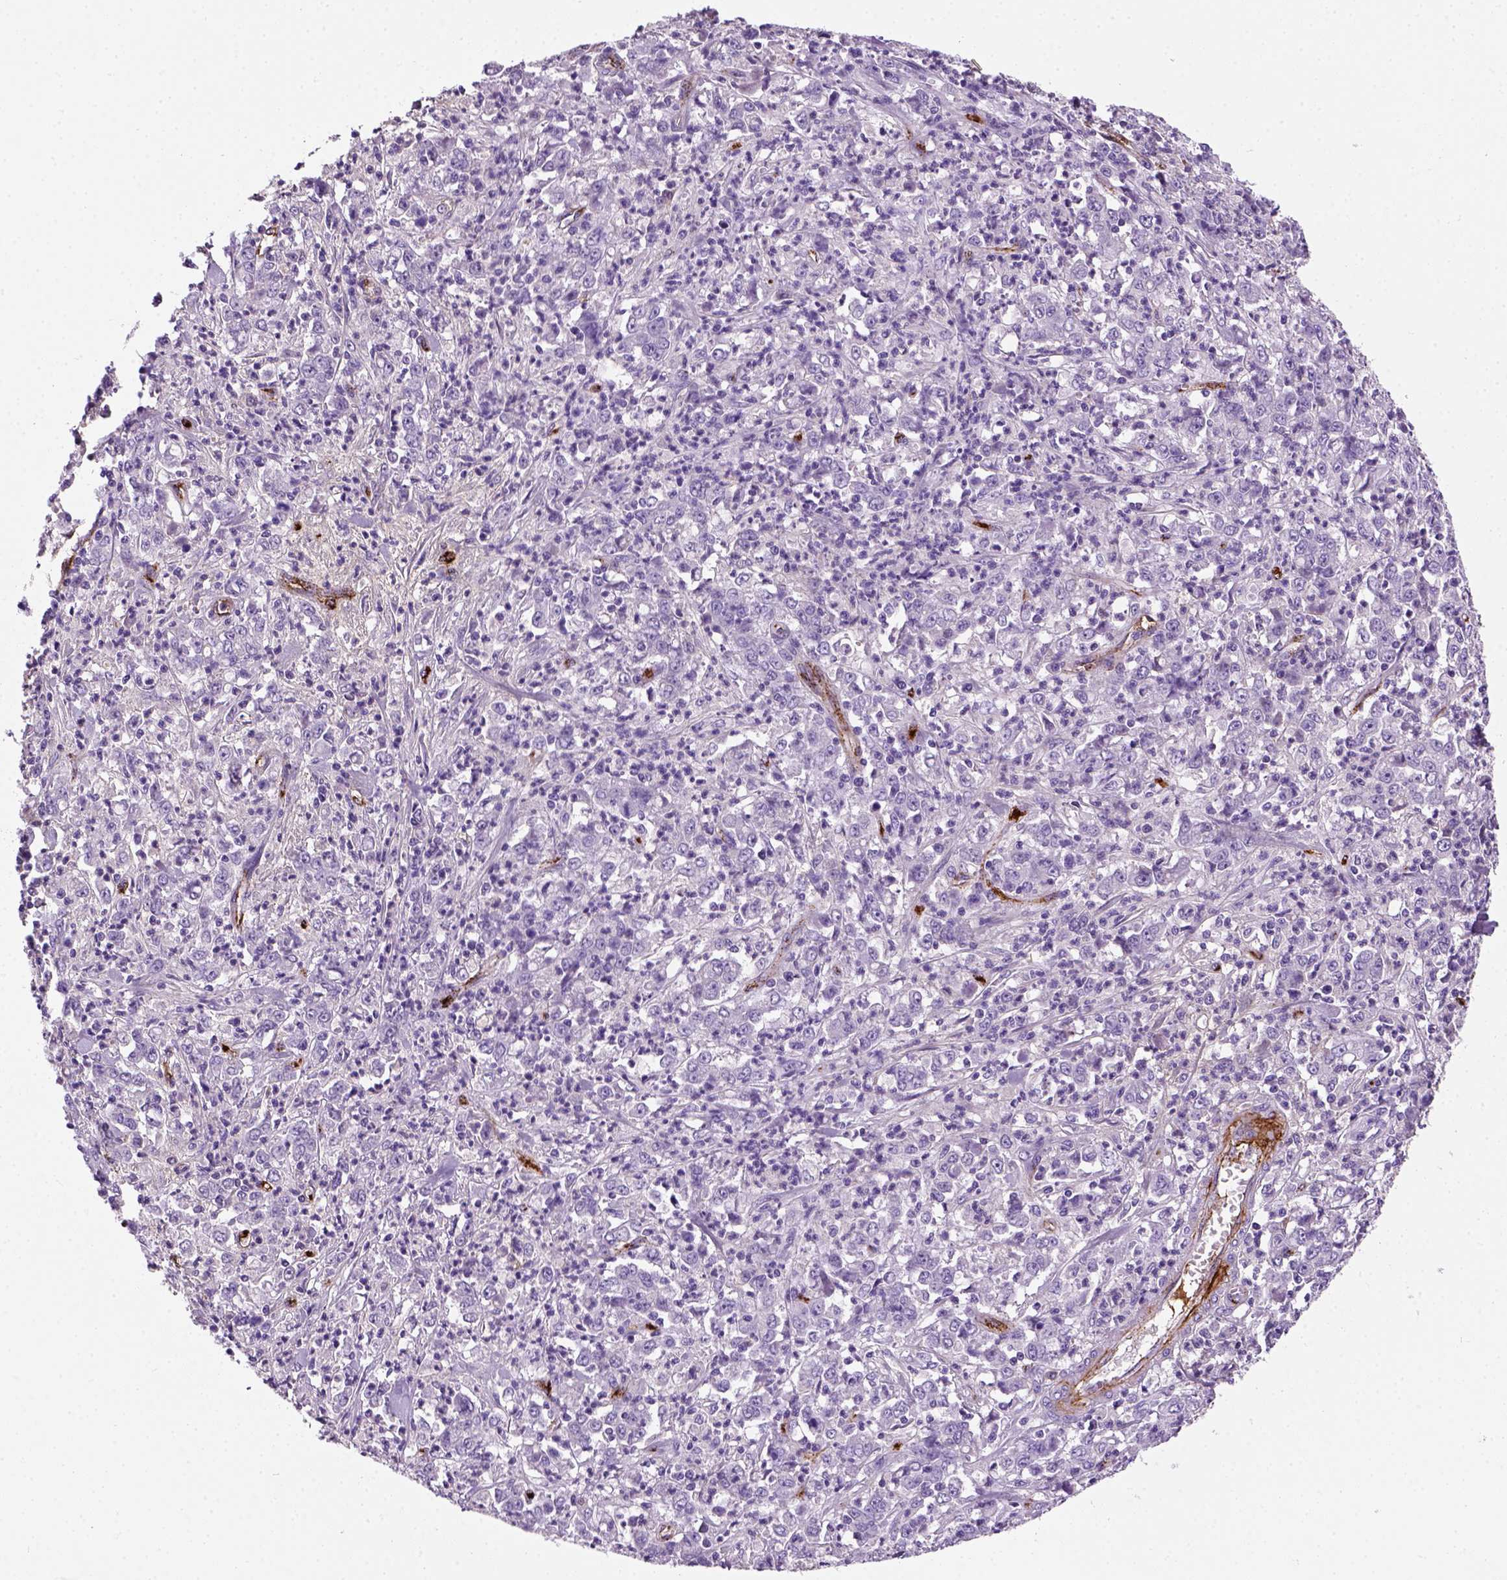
{"staining": {"intensity": "negative", "quantity": "none", "location": "none"}, "tissue": "stomach cancer", "cell_type": "Tumor cells", "image_type": "cancer", "snomed": [{"axis": "morphology", "description": "Adenocarcinoma, NOS"}, {"axis": "topography", "description": "Stomach, lower"}], "caption": "Adenocarcinoma (stomach) was stained to show a protein in brown. There is no significant expression in tumor cells.", "gene": "VWF", "patient": {"sex": "female", "age": 71}}